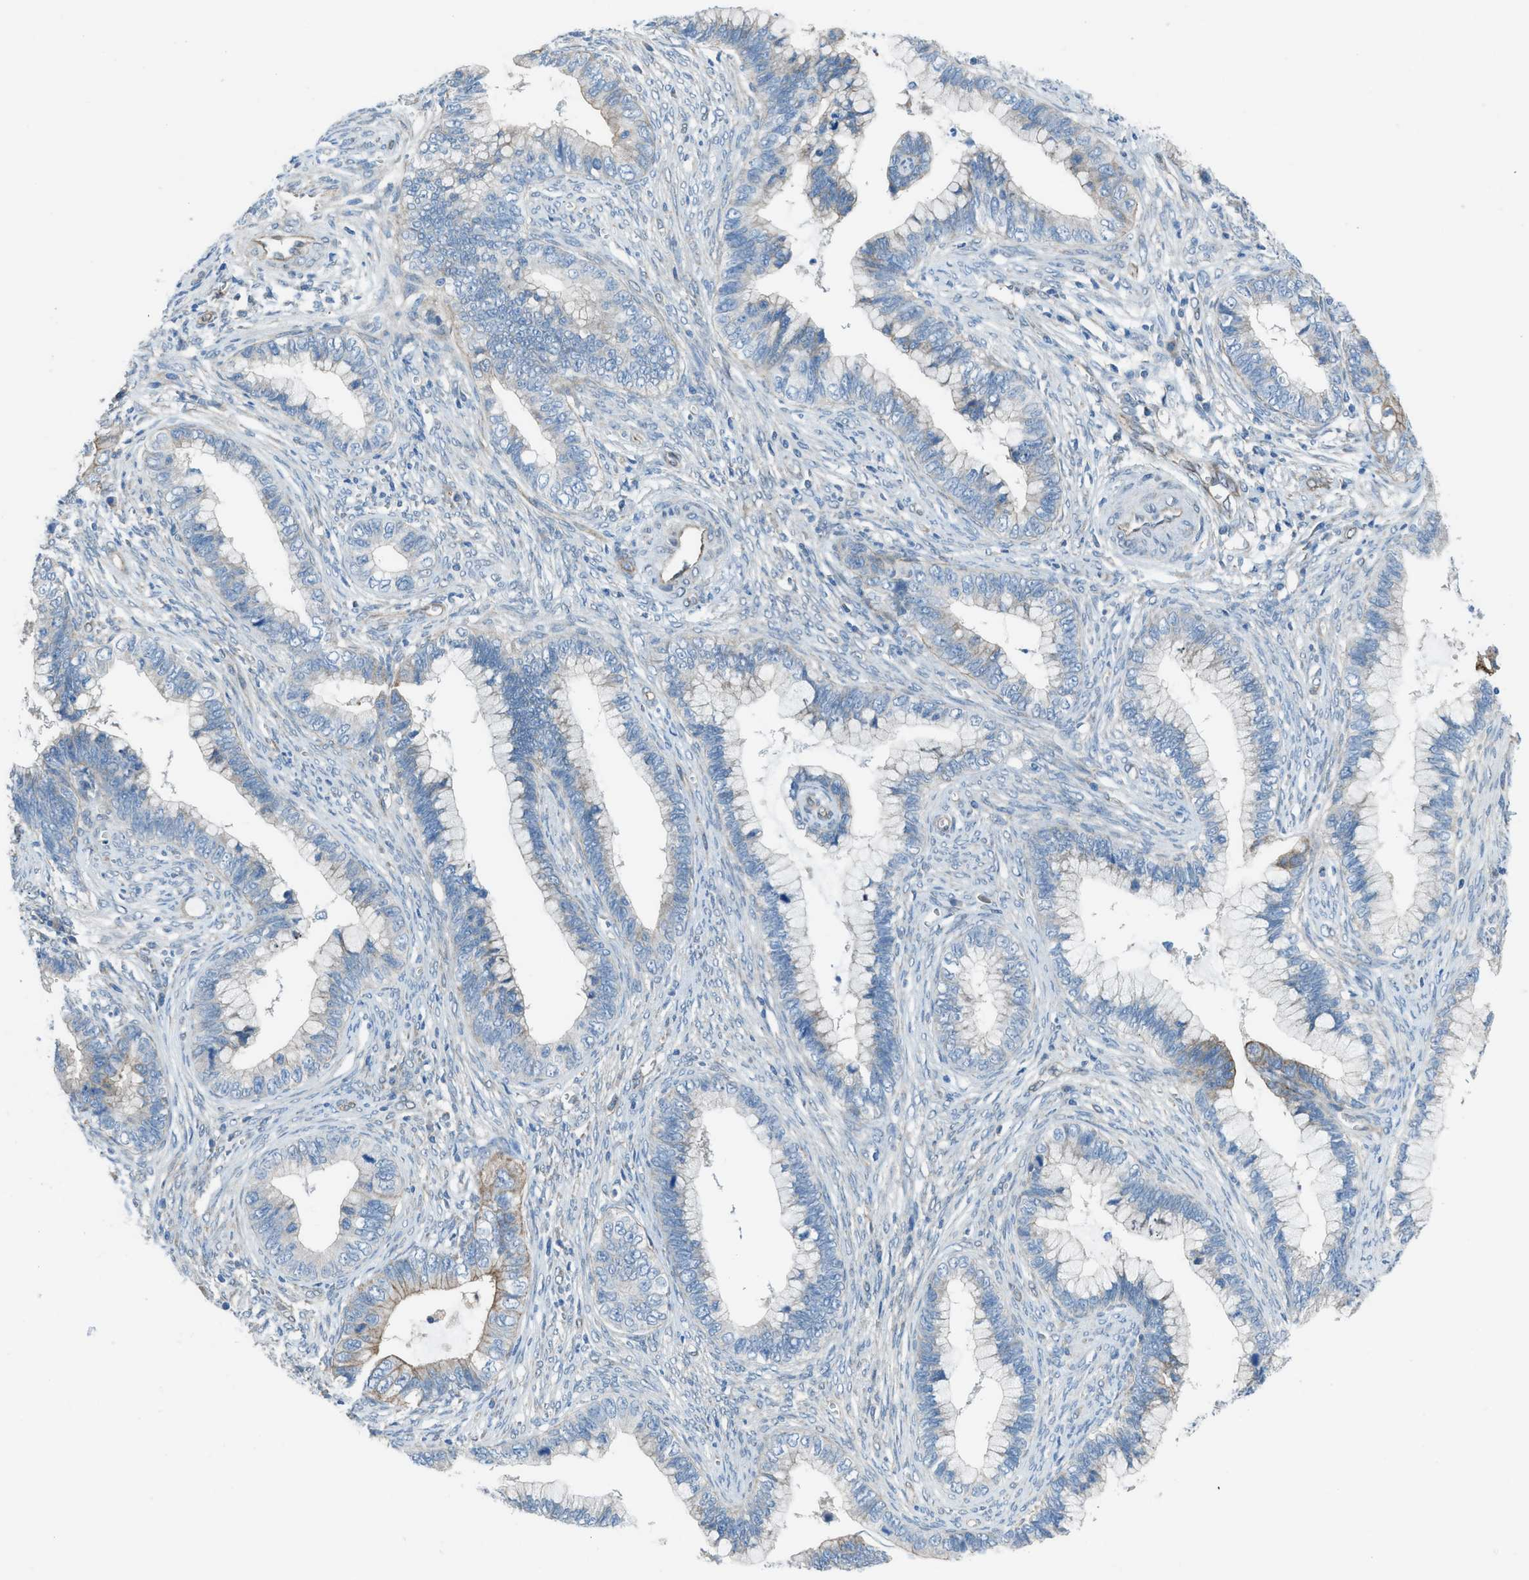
{"staining": {"intensity": "moderate", "quantity": "<25%", "location": "cytoplasmic/membranous"}, "tissue": "cervical cancer", "cell_type": "Tumor cells", "image_type": "cancer", "snomed": [{"axis": "morphology", "description": "Adenocarcinoma, NOS"}, {"axis": "topography", "description": "Cervix"}], "caption": "Tumor cells show low levels of moderate cytoplasmic/membranous positivity in approximately <25% of cells in cervical adenocarcinoma. Immunohistochemistry stains the protein in brown and the nuclei are stained blue.", "gene": "PRKN", "patient": {"sex": "female", "age": 44}}